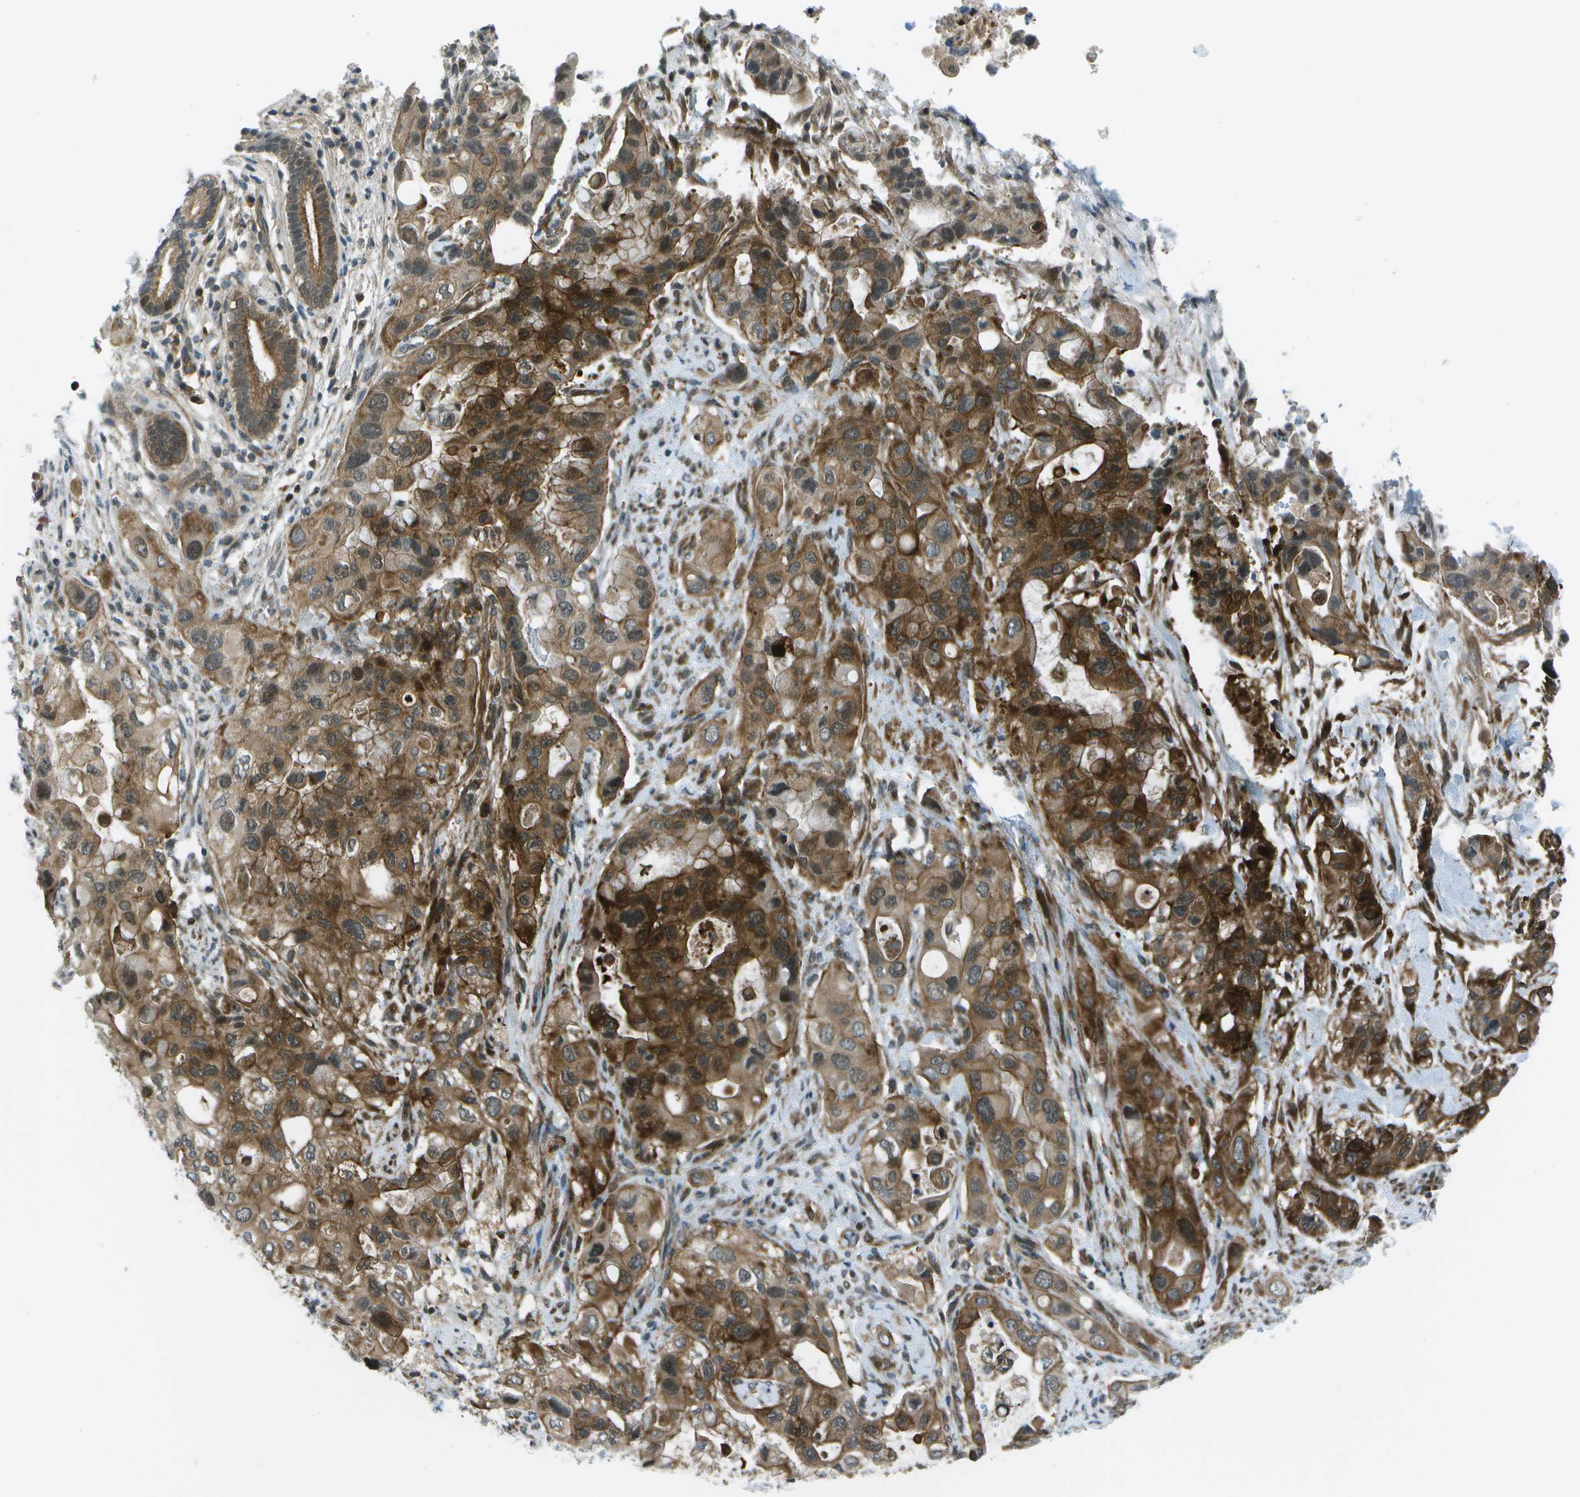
{"staining": {"intensity": "strong", "quantity": ">75%", "location": "cytoplasmic/membranous"}, "tissue": "pancreatic cancer", "cell_type": "Tumor cells", "image_type": "cancer", "snomed": [{"axis": "morphology", "description": "Adenocarcinoma, NOS"}, {"axis": "topography", "description": "Pancreas"}], "caption": "DAB (3,3'-diaminobenzidine) immunohistochemical staining of pancreatic cancer displays strong cytoplasmic/membranous protein staining in approximately >75% of tumor cells.", "gene": "TMEM19", "patient": {"sex": "female", "age": 56}}